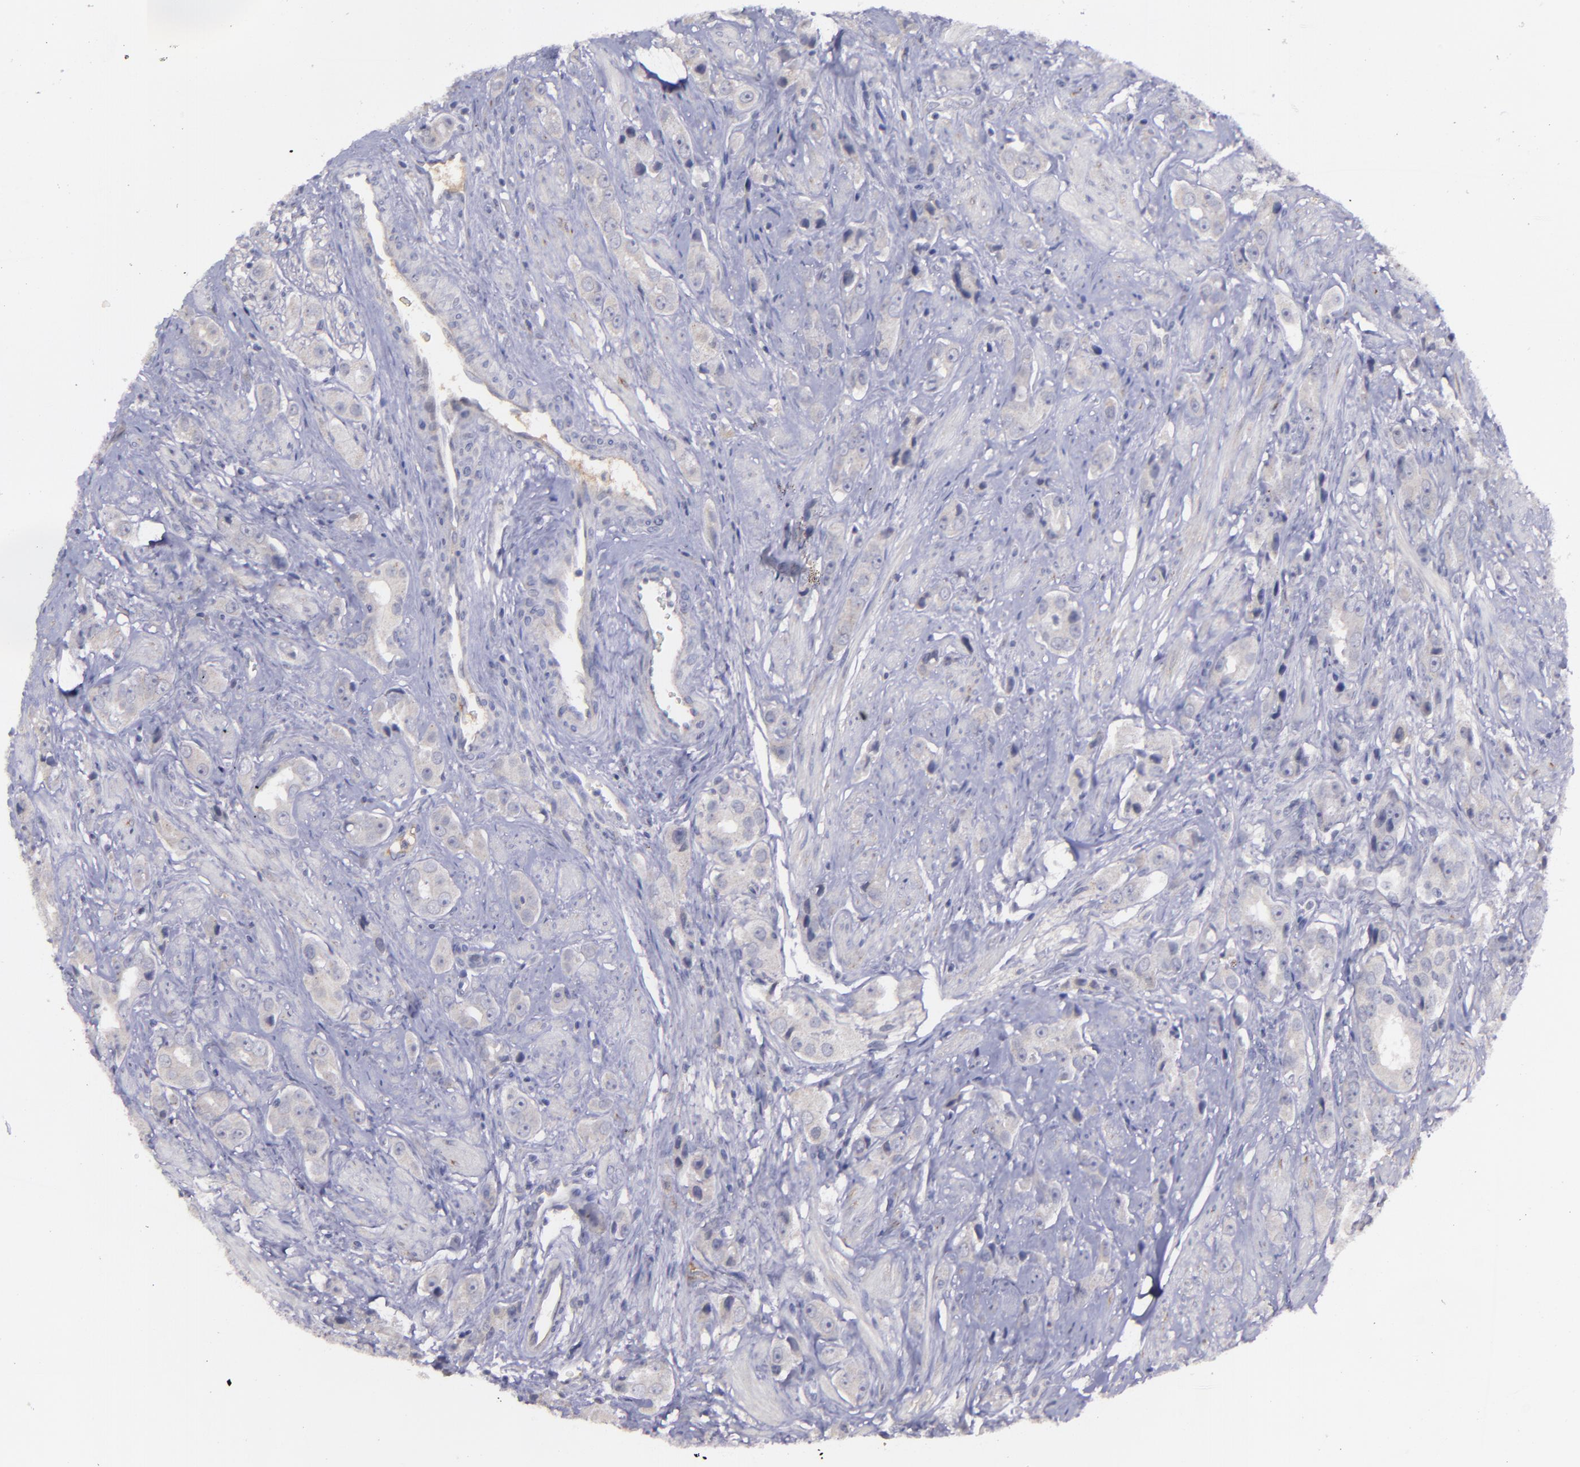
{"staining": {"intensity": "weak", "quantity": "<25%", "location": "cytoplasmic/membranous"}, "tissue": "prostate cancer", "cell_type": "Tumor cells", "image_type": "cancer", "snomed": [{"axis": "morphology", "description": "Adenocarcinoma, Medium grade"}, {"axis": "topography", "description": "Prostate"}], "caption": "Immunohistochemical staining of human medium-grade adenocarcinoma (prostate) shows no significant staining in tumor cells.", "gene": "MASP1", "patient": {"sex": "male", "age": 53}}